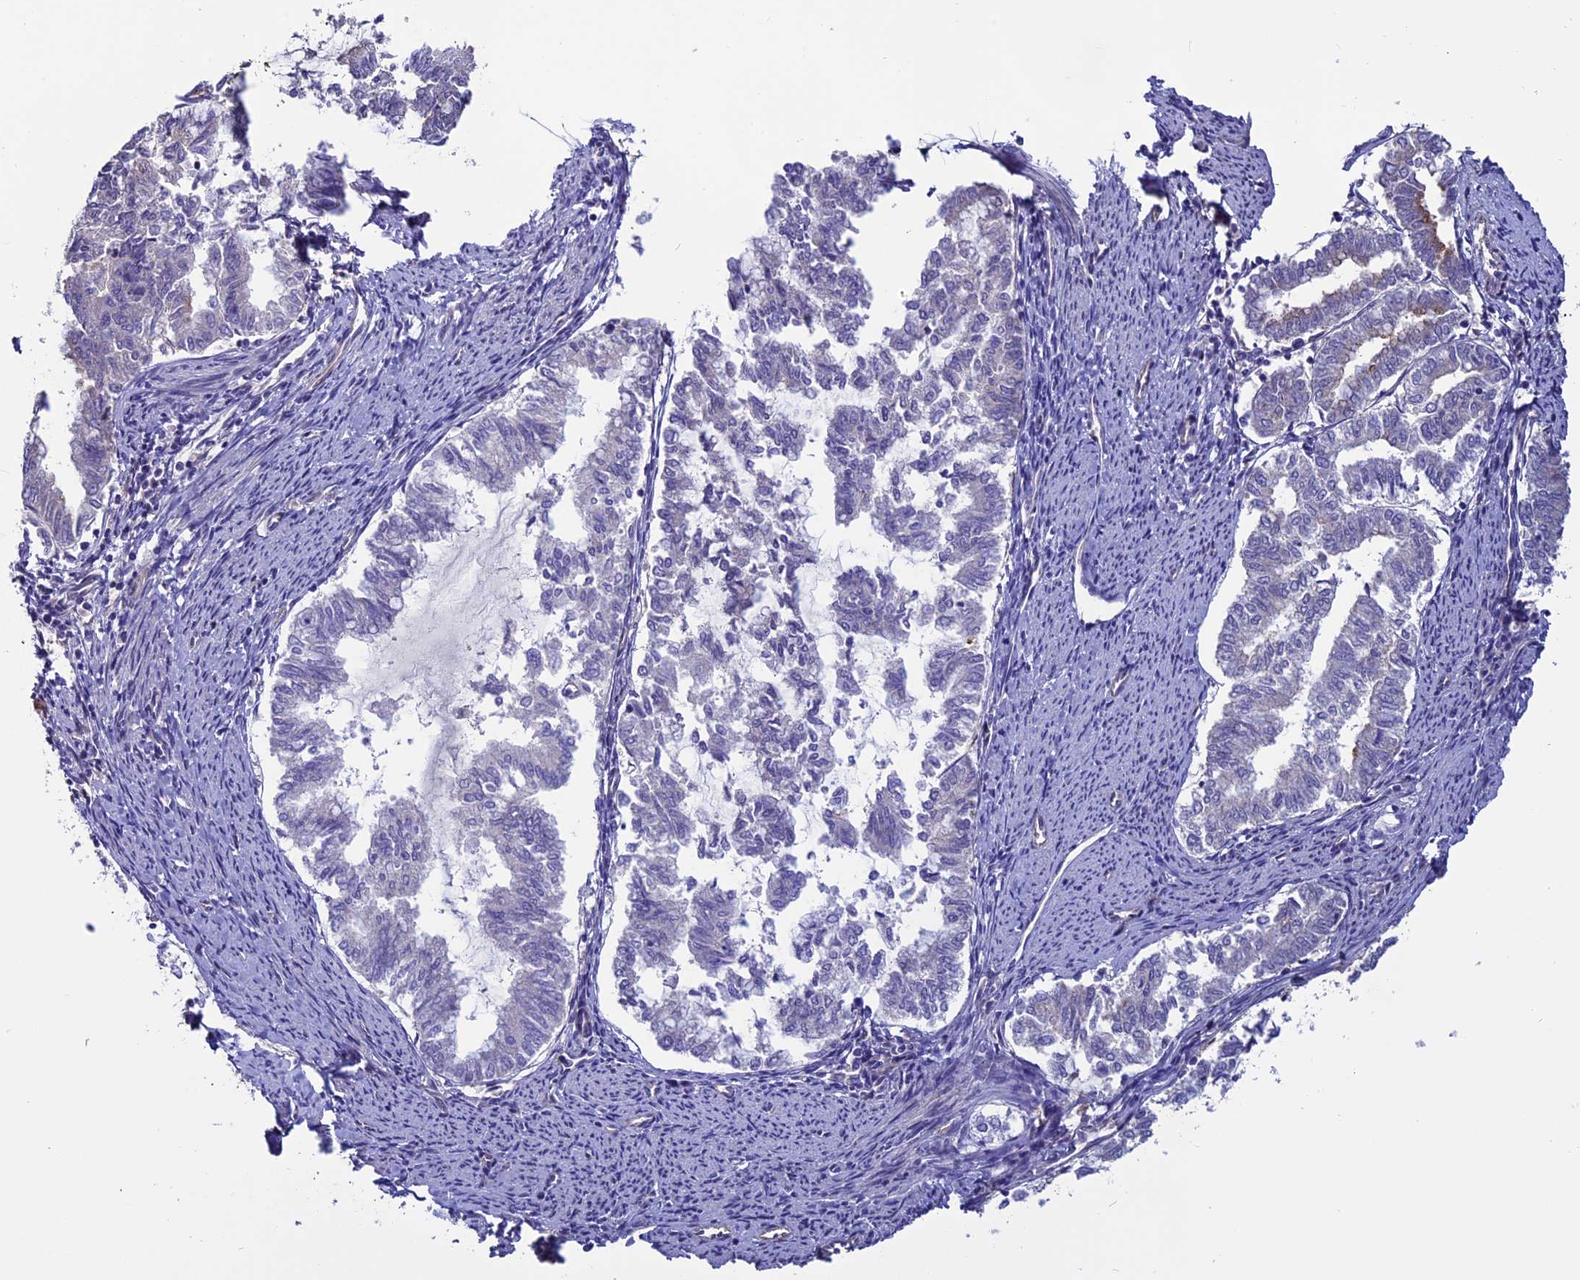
{"staining": {"intensity": "negative", "quantity": "none", "location": "none"}, "tissue": "endometrial cancer", "cell_type": "Tumor cells", "image_type": "cancer", "snomed": [{"axis": "morphology", "description": "Adenocarcinoma, NOS"}, {"axis": "topography", "description": "Endometrium"}], "caption": "This is an IHC micrograph of human endometrial adenocarcinoma. There is no positivity in tumor cells.", "gene": "PDILT", "patient": {"sex": "female", "age": 79}}